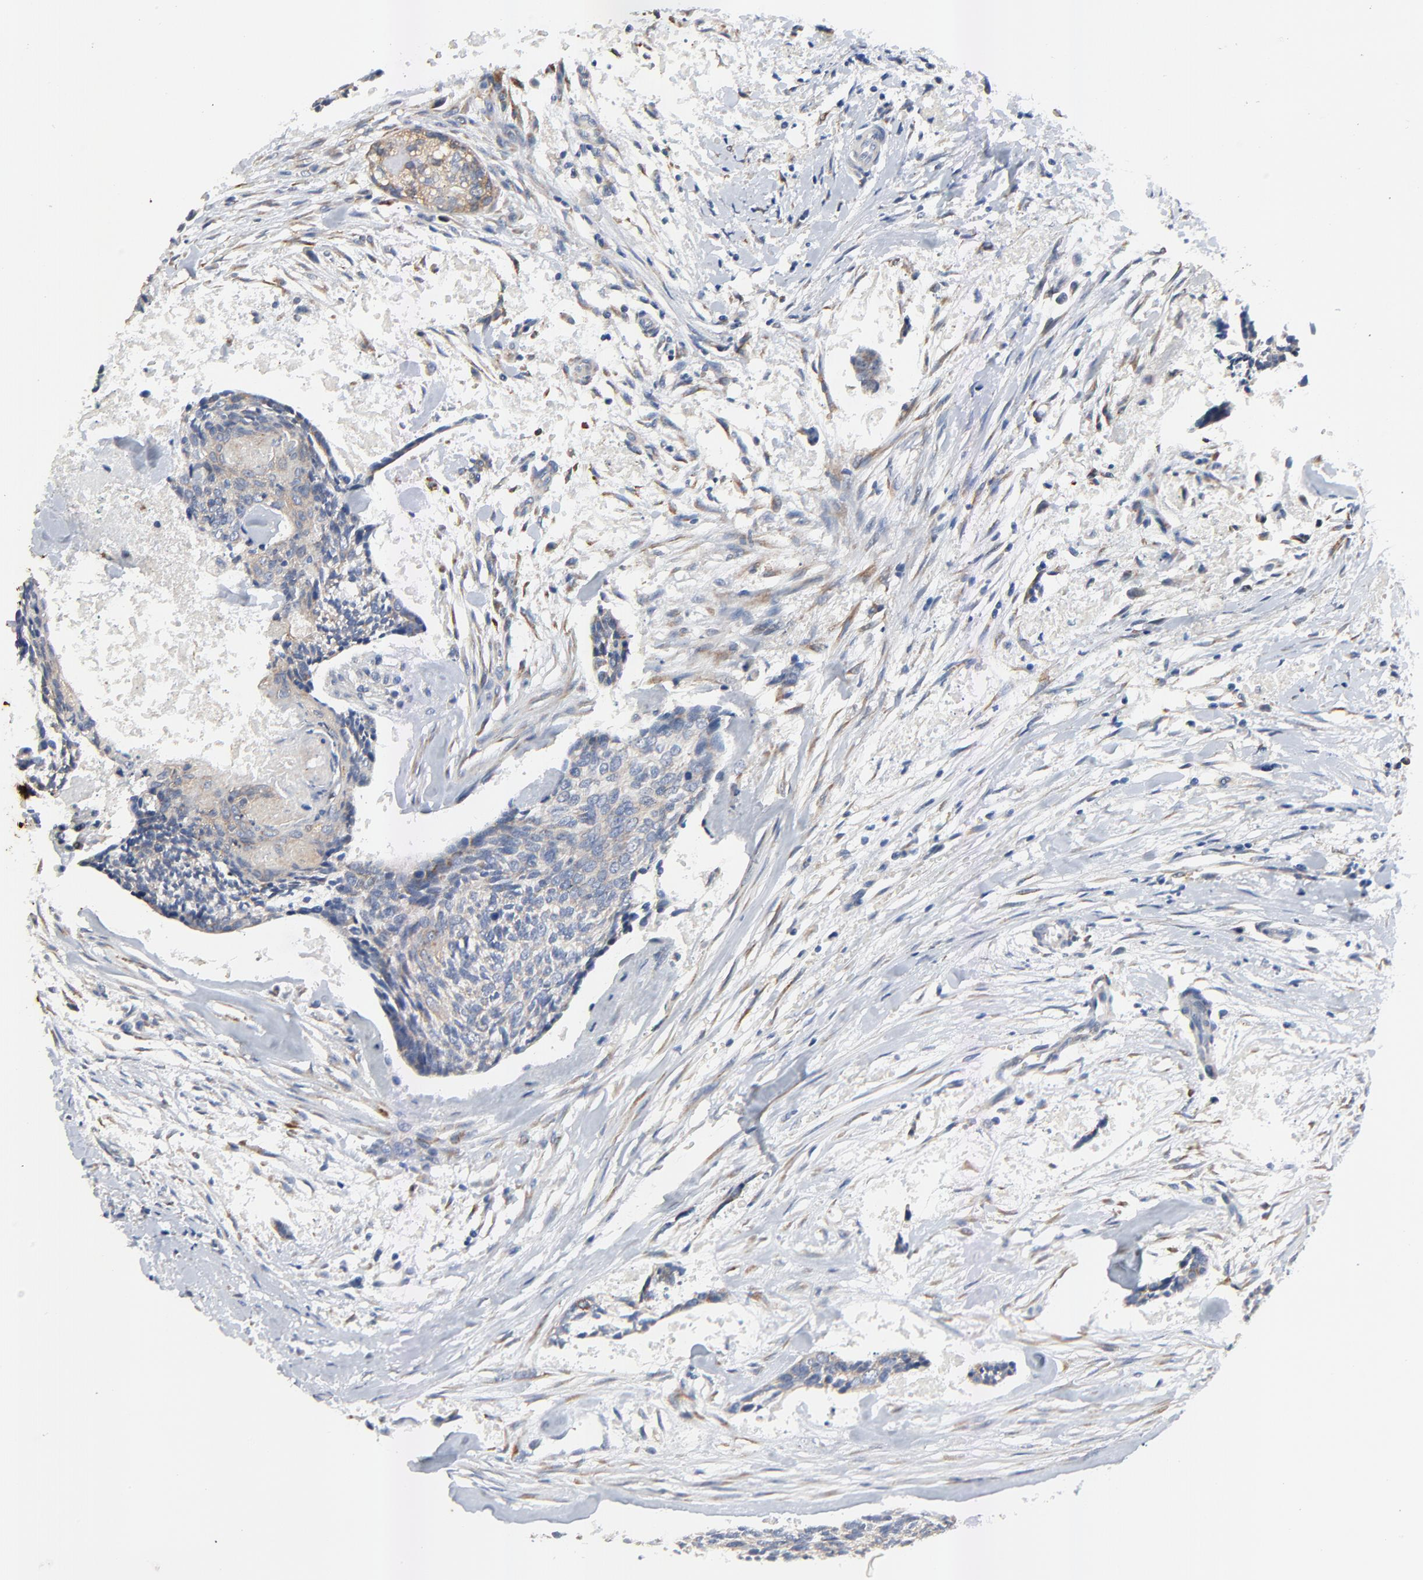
{"staining": {"intensity": "weak", "quantity": "25%-75%", "location": "cytoplasmic/membranous"}, "tissue": "head and neck cancer", "cell_type": "Tumor cells", "image_type": "cancer", "snomed": [{"axis": "morphology", "description": "Squamous cell carcinoma, NOS"}, {"axis": "topography", "description": "Salivary gland"}, {"axis": "topography", "description": "Head-Neck"}], "caption": "Immunohistochemical staining of head and neck squamous cell carcinoma reveals weak cytoplasmic/membranous protein positivity in approximately 25%-75% of tumor cells.", "gene": "VAV2", "patient": {"sex": "male", "age": 70}}